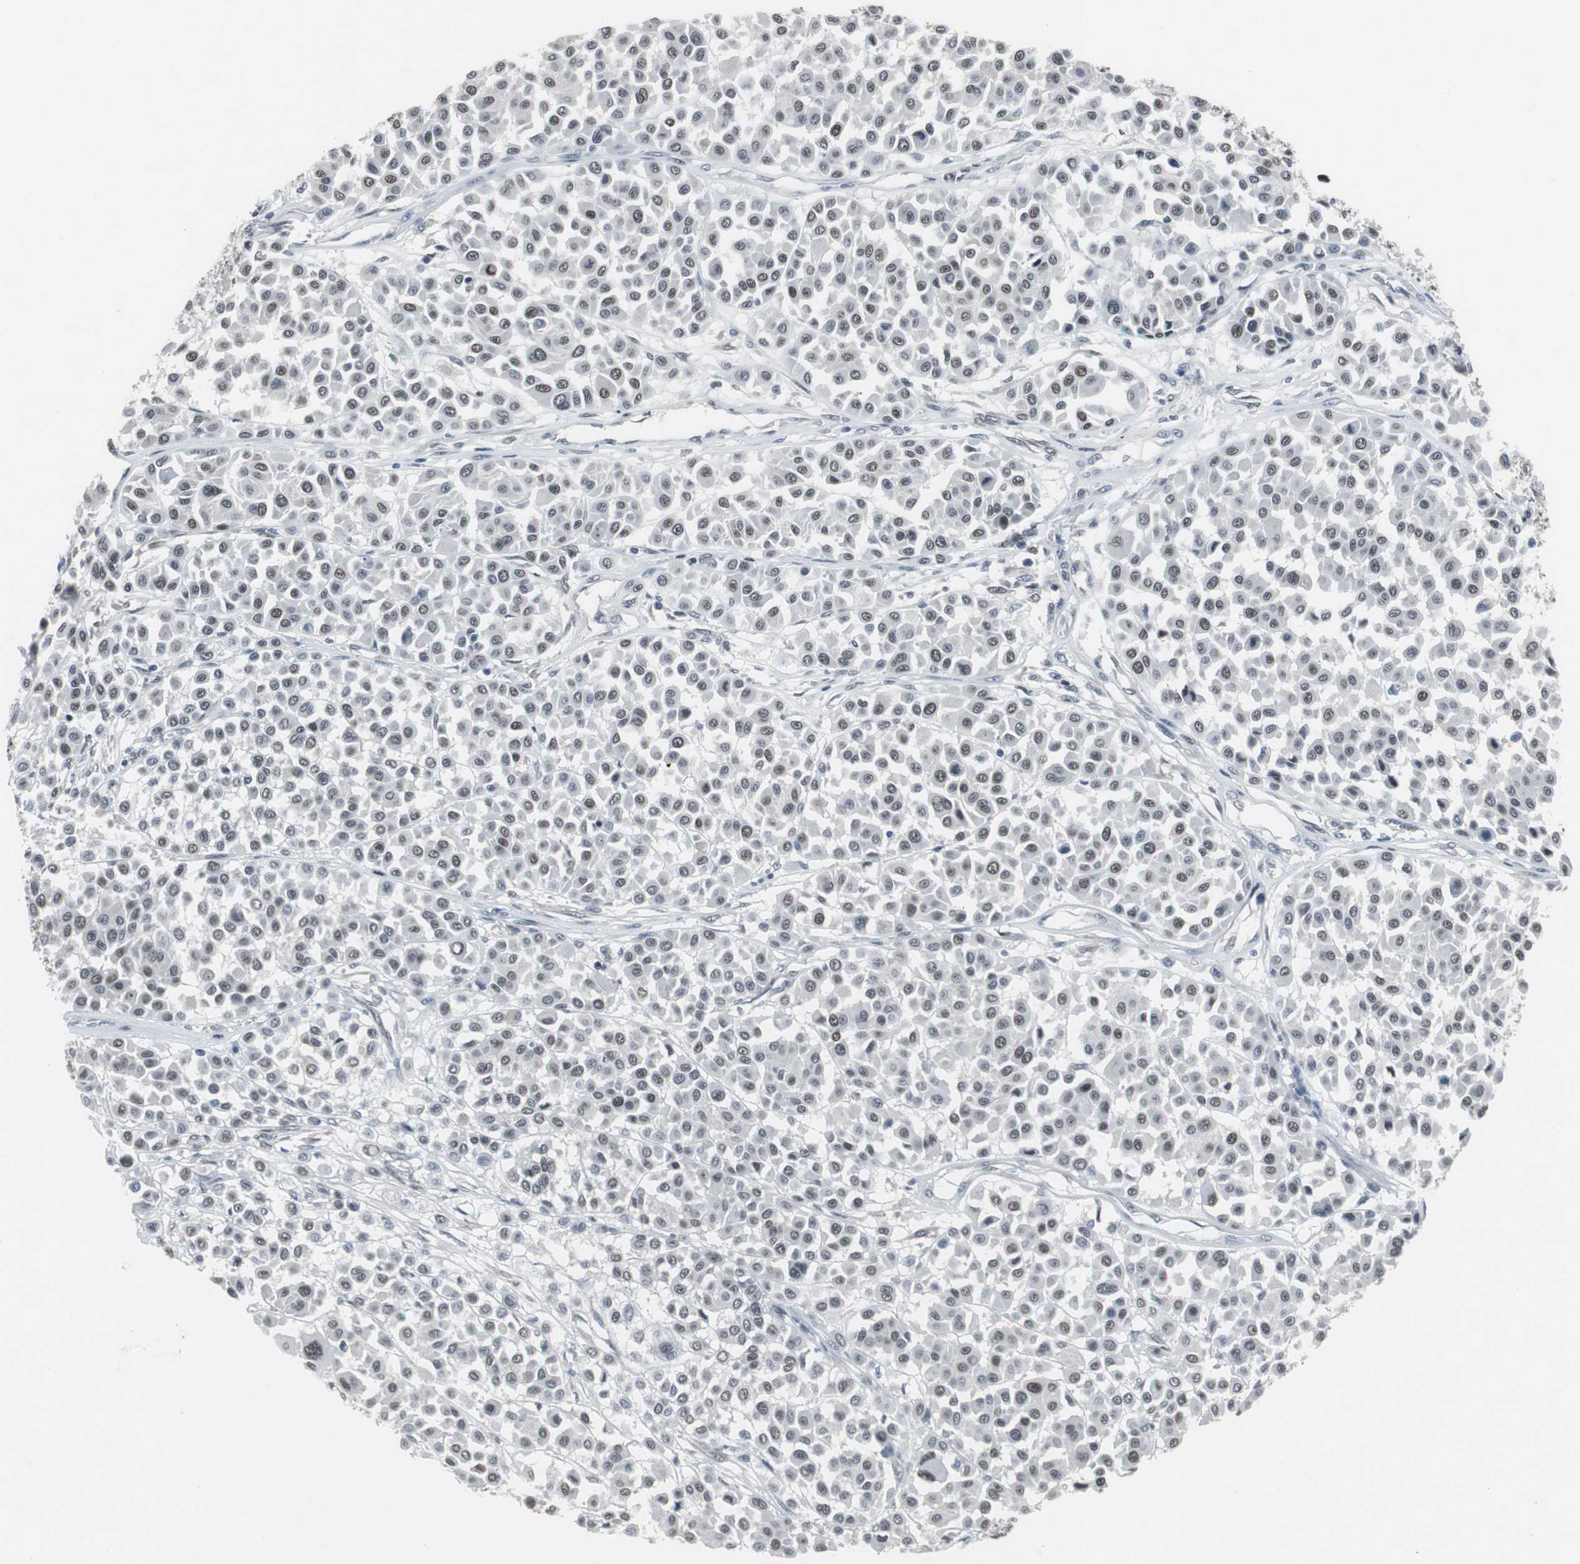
{"staining": {"intensity": "moderate", "quantity": ">75%", "location": "nuclear"}, "tissue": "melanoma", "cell_type": "Tumor cells", "image_type": "cancer", "snomed": [{"axis": "morphology", "description": "Malignant melanoma, Metastatic site"}, {"axis": "topography", "description": "Soft tissue"}], "caption": "Moderate nuclear staining is present in about >75% of tumor cells in melanoma. Ihc stains the protein in brown and the nuclei are stained blue.", "gene": "FOXP4", "patient": {"sex": "male", "age": 41}}